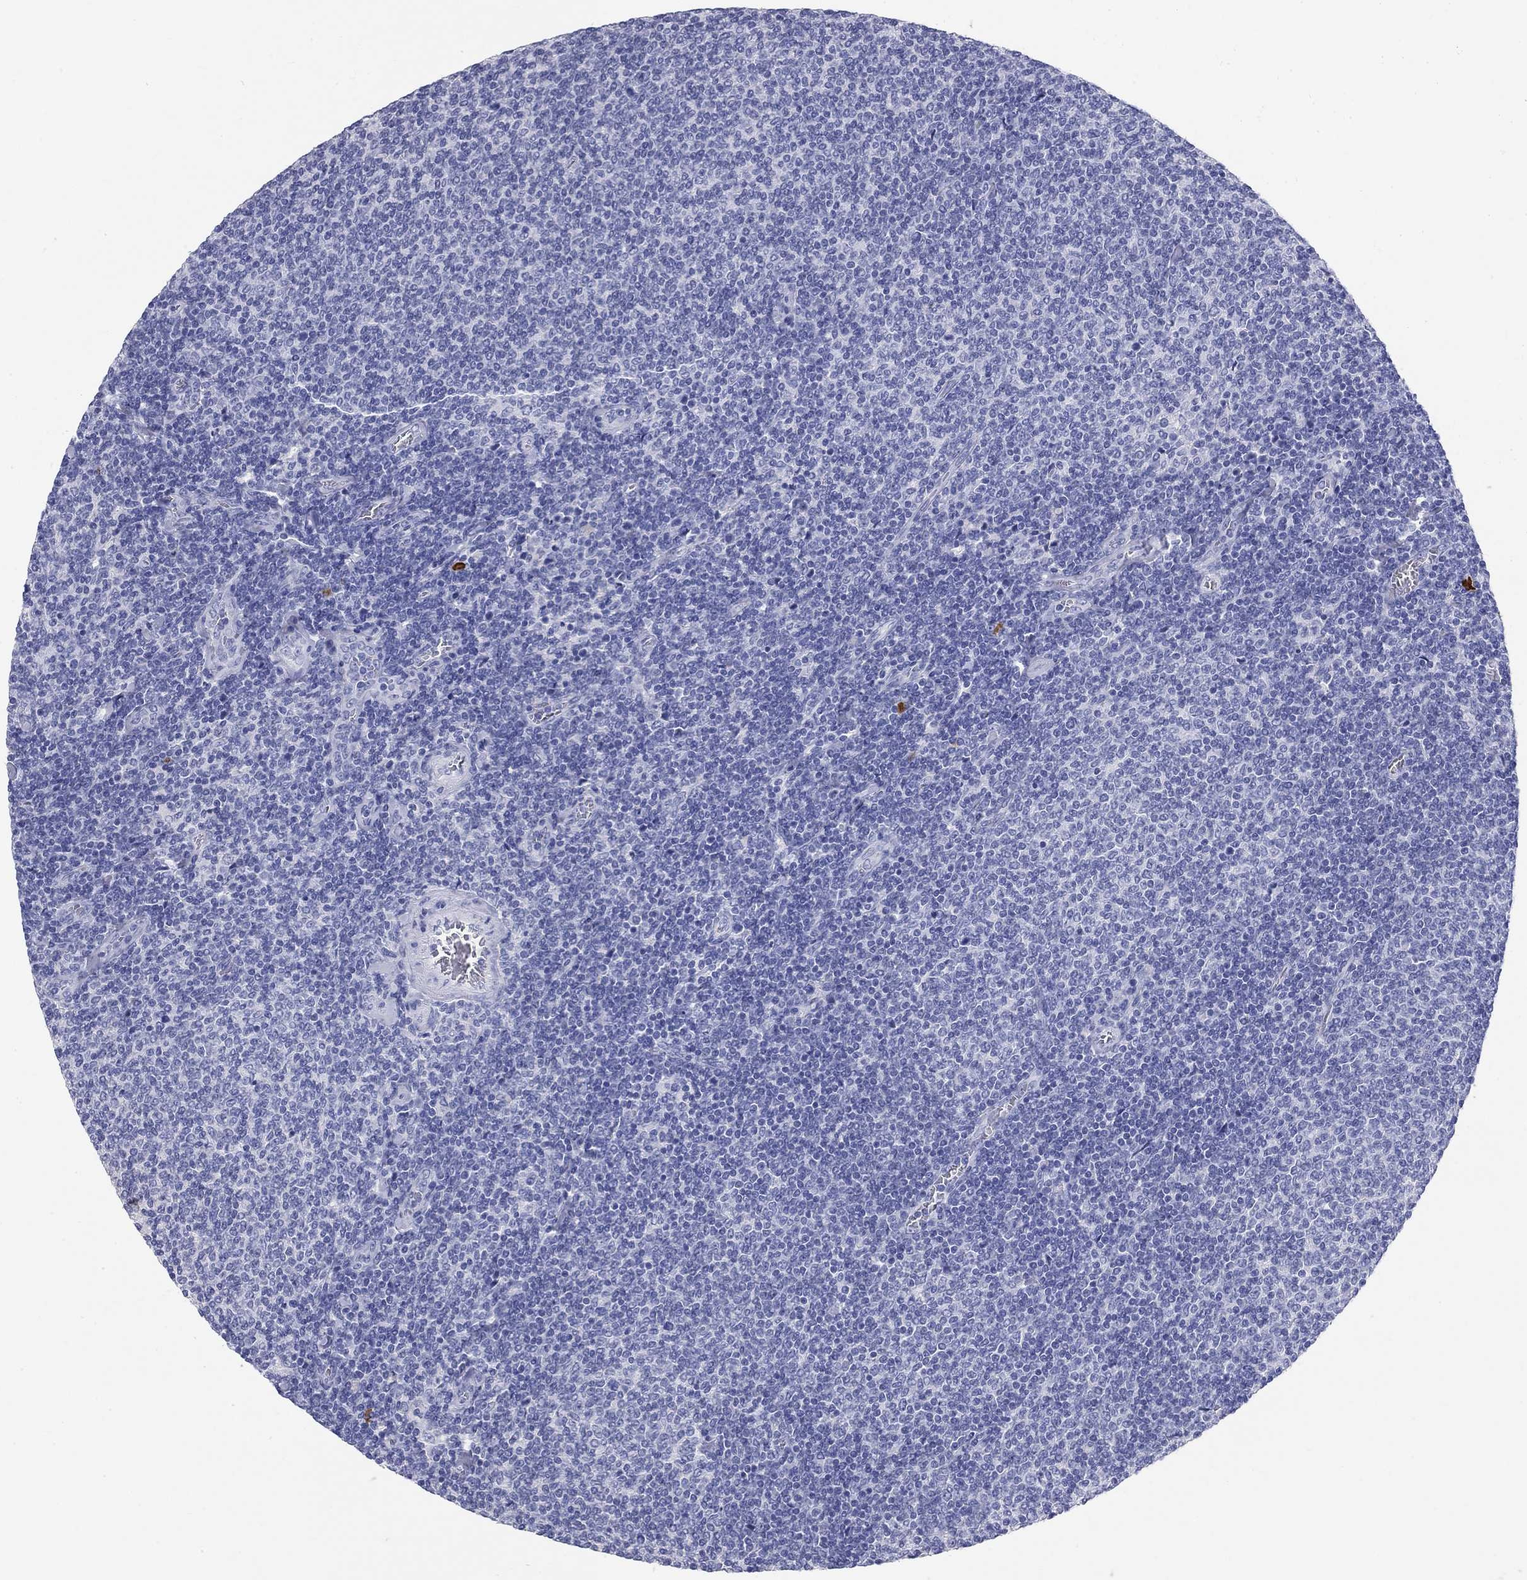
{"staining": {"intensity": "negative", "quantity": "none", "location": "none"}, "tissue": "lymphoma", "cell_type": "Tumor cells", "image_type": "cancer", "snomed": [{"axis": "morphology", "description": "Malignant lymphoma, non-Hodgkin's type, Low grade"}, {"axis": "topography", "description": "Lymph node"}], "caption": "An IHC micrograph of lymphoma is shown. There is no staining in tumor cells of lymphoma.", "gene": "PHOX2B", "patient": {"sex": "male", "age": 52}}